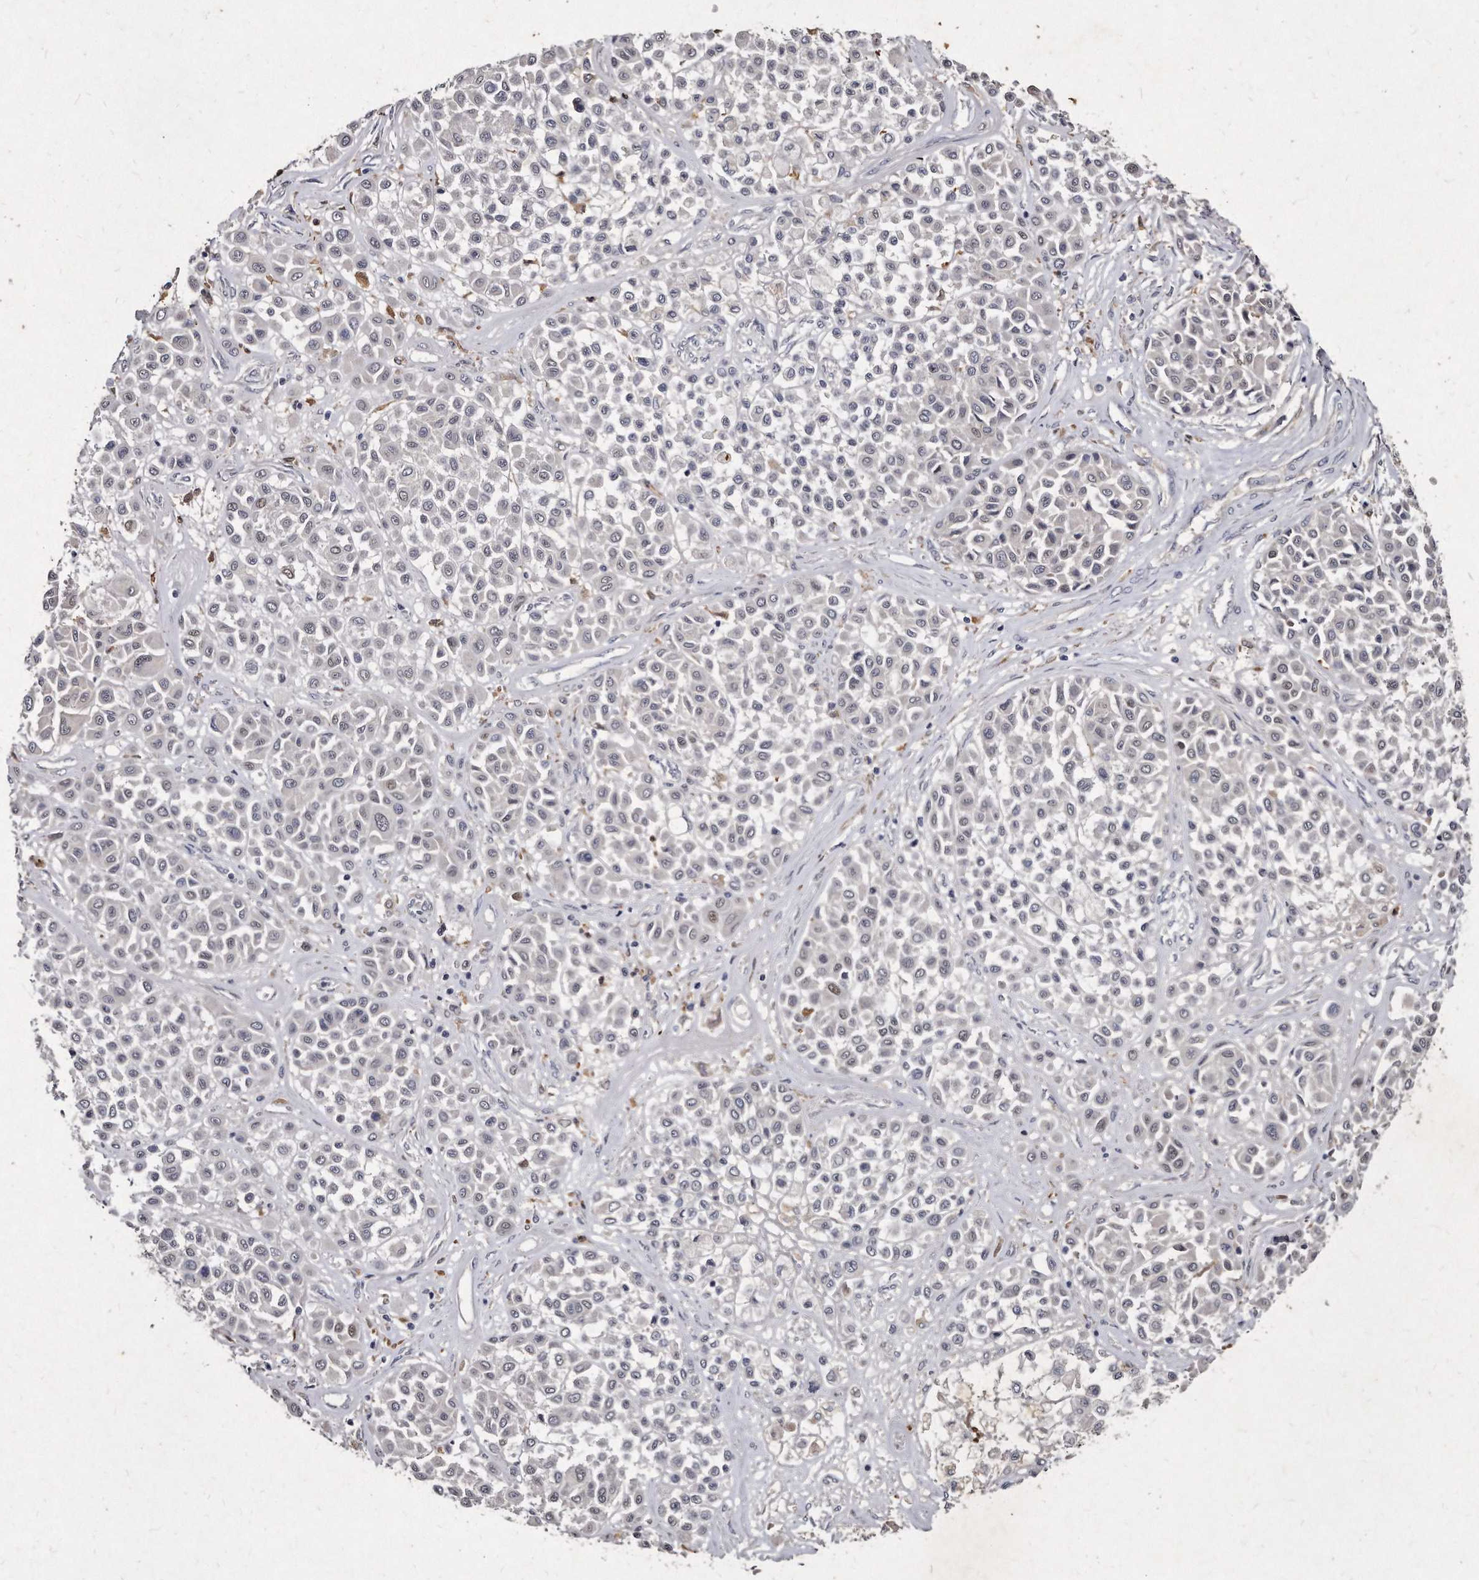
{"staining": {"intensity": "negative", "quantity": "none", "location": "none"}, "tissue": "melanoma", "cell_type": "Tumor cells", "image_type": "cancer", "snomed": [{"axis": "morphology", "description": "Malignant melanoma, Metastatic site"}, {"axis": "topography", "description": "Soft tissue"}], "caption": "Immunohistochemical staining of human malignant melanoma (metastatic site) exhibits no significant staining in tumor cells. (Brightfield microscopy of DAB immunohistochemistry (IHC) at high magnification).", "gene": "KLHDC3", "patient": {"sex": "male", "age": 41}}